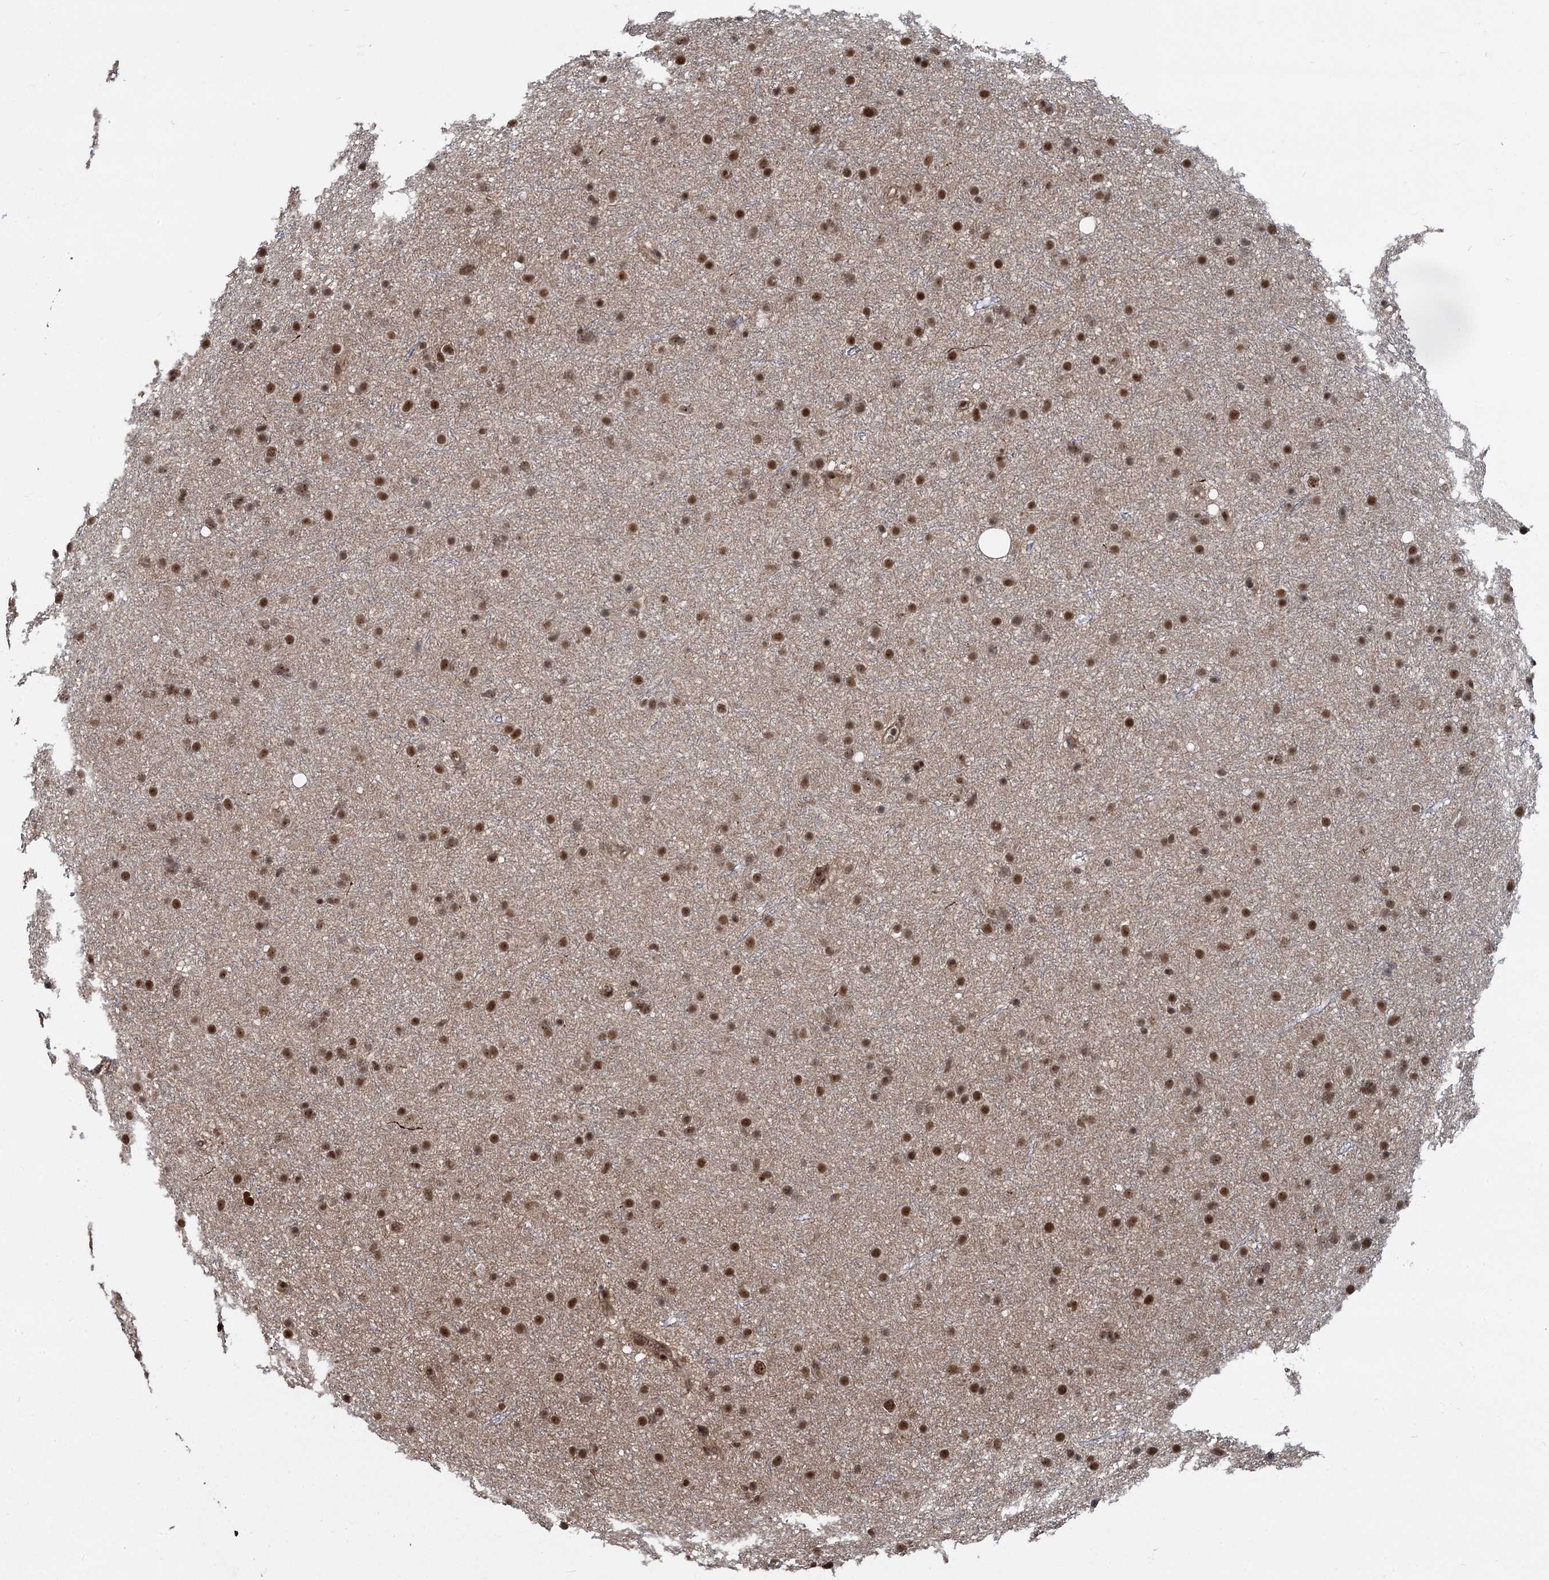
{"staining": {"intensity": "moderate", "quantity": ">75%", "location": "nuclear"}, "tissue": "glioma", "cell_type": "Tumor cells", "image_type": "cancer", "snomed": [{"axis": "morphology", "description": "Glioma, malignant, Low grade"}, {"axis": "topography", "description": "Cerebral cortex"}], "caption": "Moderate nuclear staining is appreciated in approximately >75% of tumor cells in malignant glioma (low-grade).", "gene": "ANKRD49", "patient": {"sex": "female", "age": 39}}